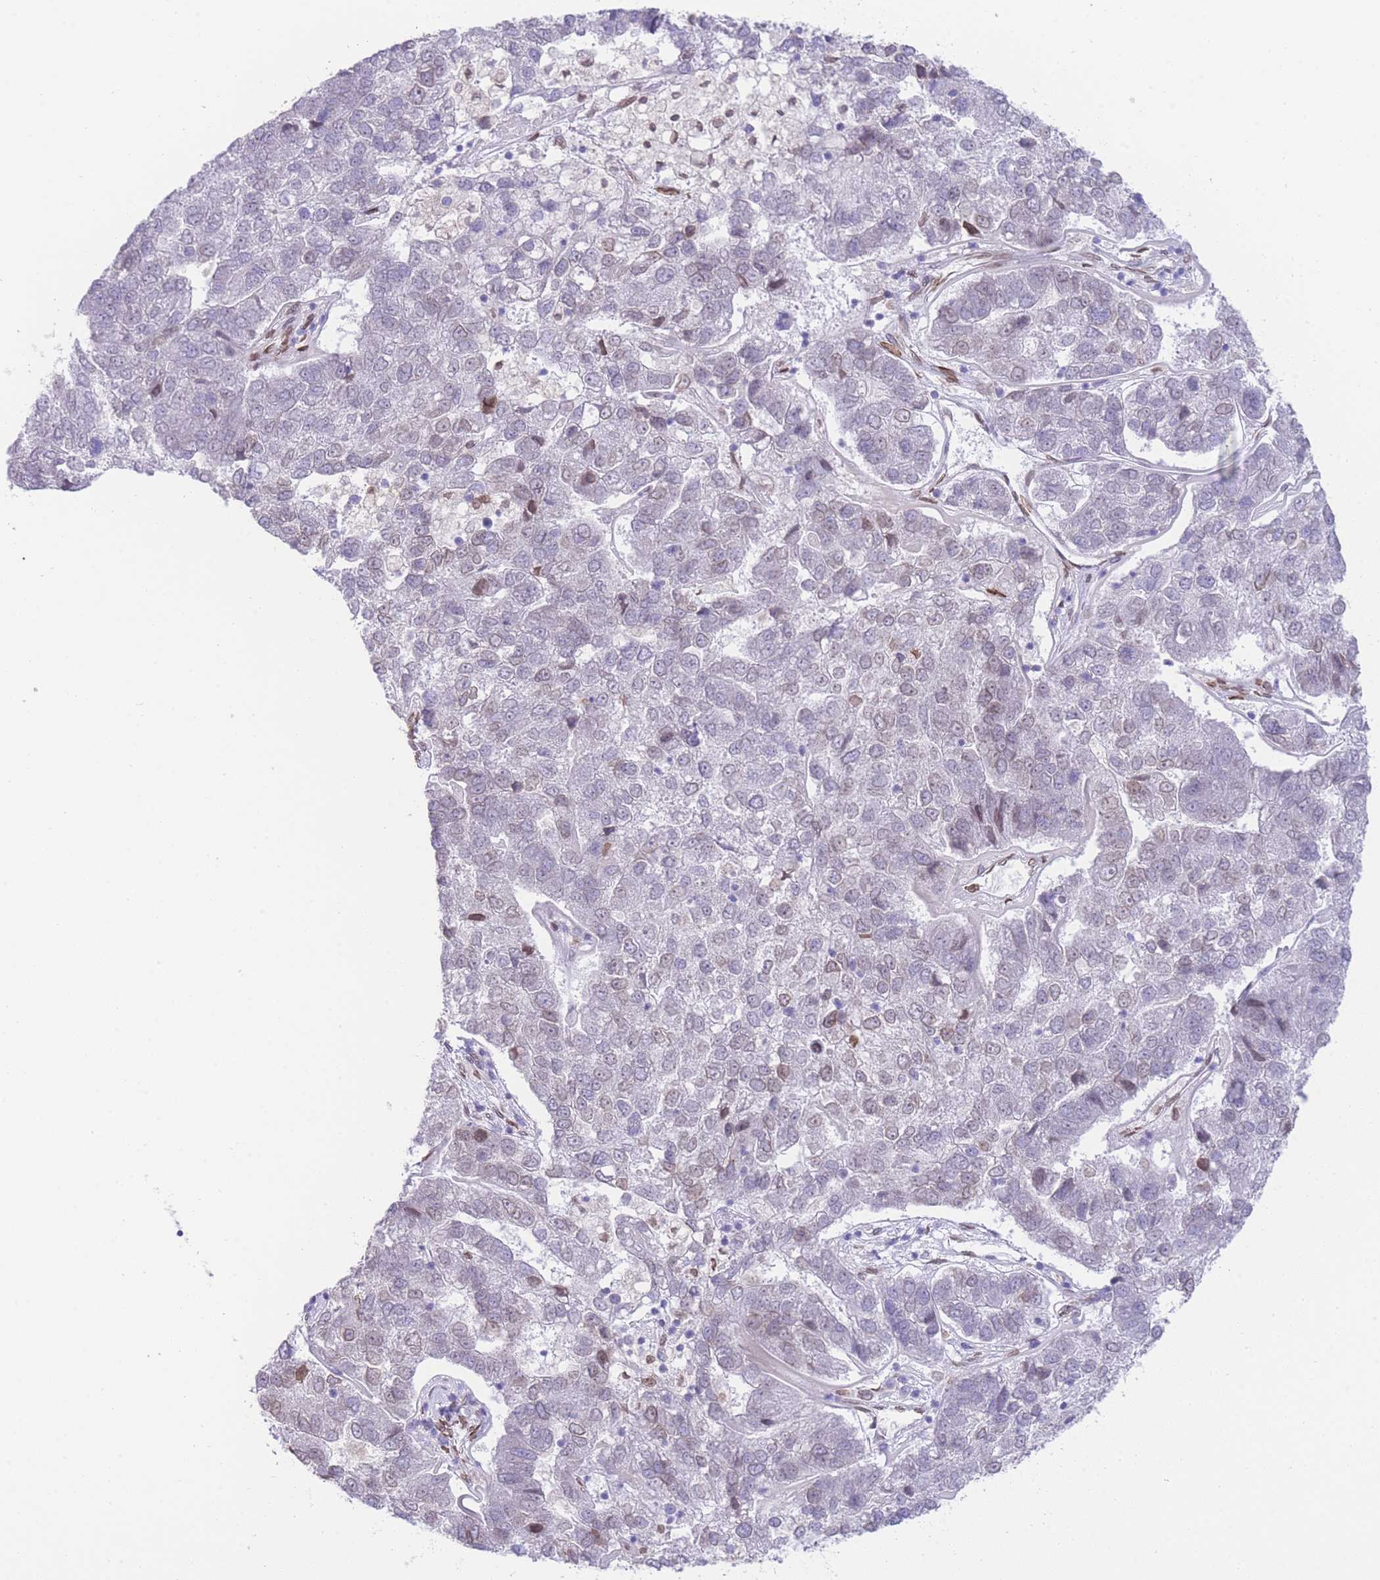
{"staining": {"intensity": "weak", "quantity": "<25%", "location": "nuclear"}, "tissue": "pancreatic cancer", "cell_type": "Tumor cells", "image_type": "cancer", "snomed": [{"axis": "morphology", "description": "Adenocarcinoma, NOS"}, {"axis": "topography", "description": "Pancreas"}], "caption": "High power microscopy photomicrograph of an immunohistochemistry image of pancreatic adenocarcinoma, revealing no significant expression in tumor cells. (DAB (3,3'-diaminobenzidine) immunohistochemistry with hematoxylin counter stain).", "gene": "OR10AD1", "patient": {"sex": "female", "age": 61}}